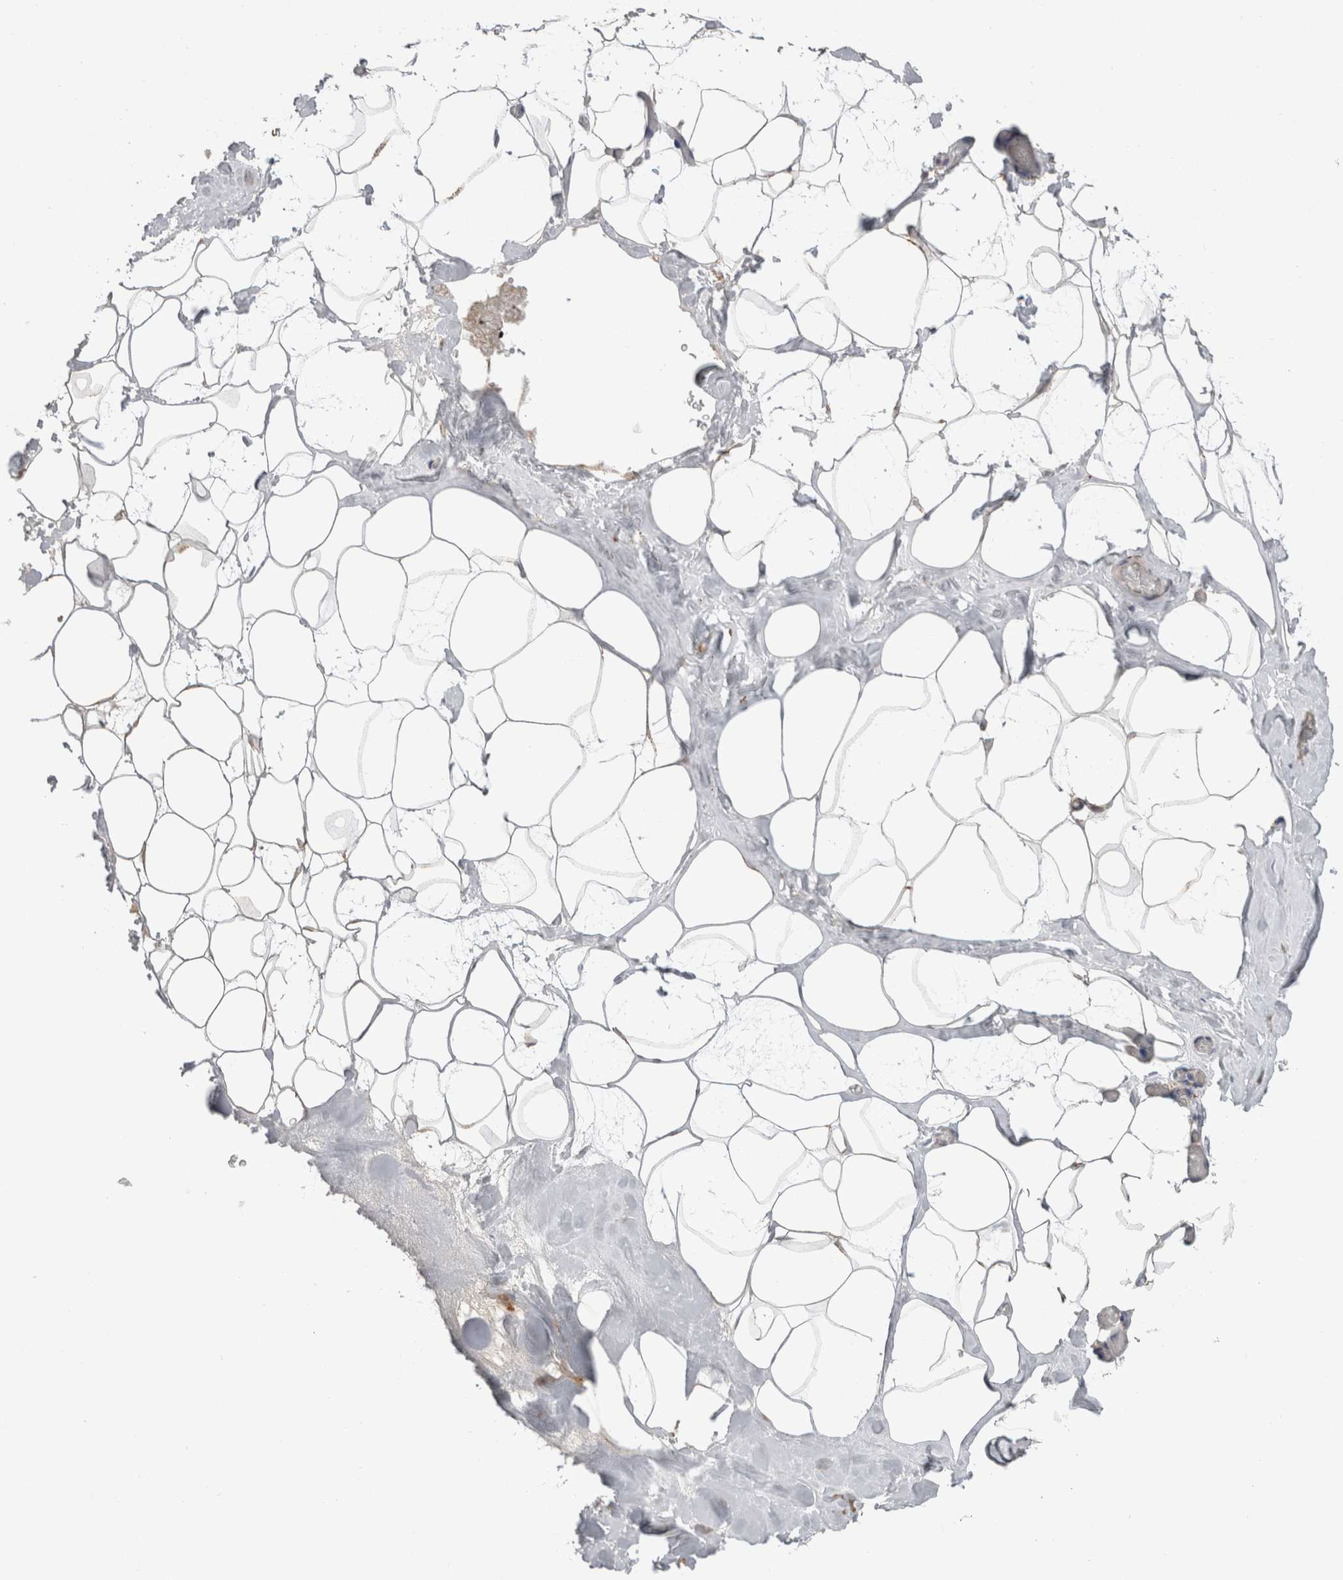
{"staining": {"intensity": "moderate", "quantity": ">75%", "location": "cytoplasmic/membranous"}, "tissue": "adipose tissue", "cell_type": "Adipocytes", "image_type": "normal", "snomed": [{"axis": "morphology", "description": "Normal tissue, NOS"}, {"axis": "morphology", "description": "Fibrosis, NOS"}, {"axis": "topography", "description": "Breast"}, {"axis": "topography", "description": "Adipose tissue"}], "caption": "The micrograph exhibits immunohistochemical staining of normal adipose tissue. There is moderate cytoplasmic/membranous staining is appreciated in about >75% of adipocytes. (IHC, brightfield microscopy, high magnification).", "gene": "LRPAP1", "patient": {"sex": "female", "age": 39}}